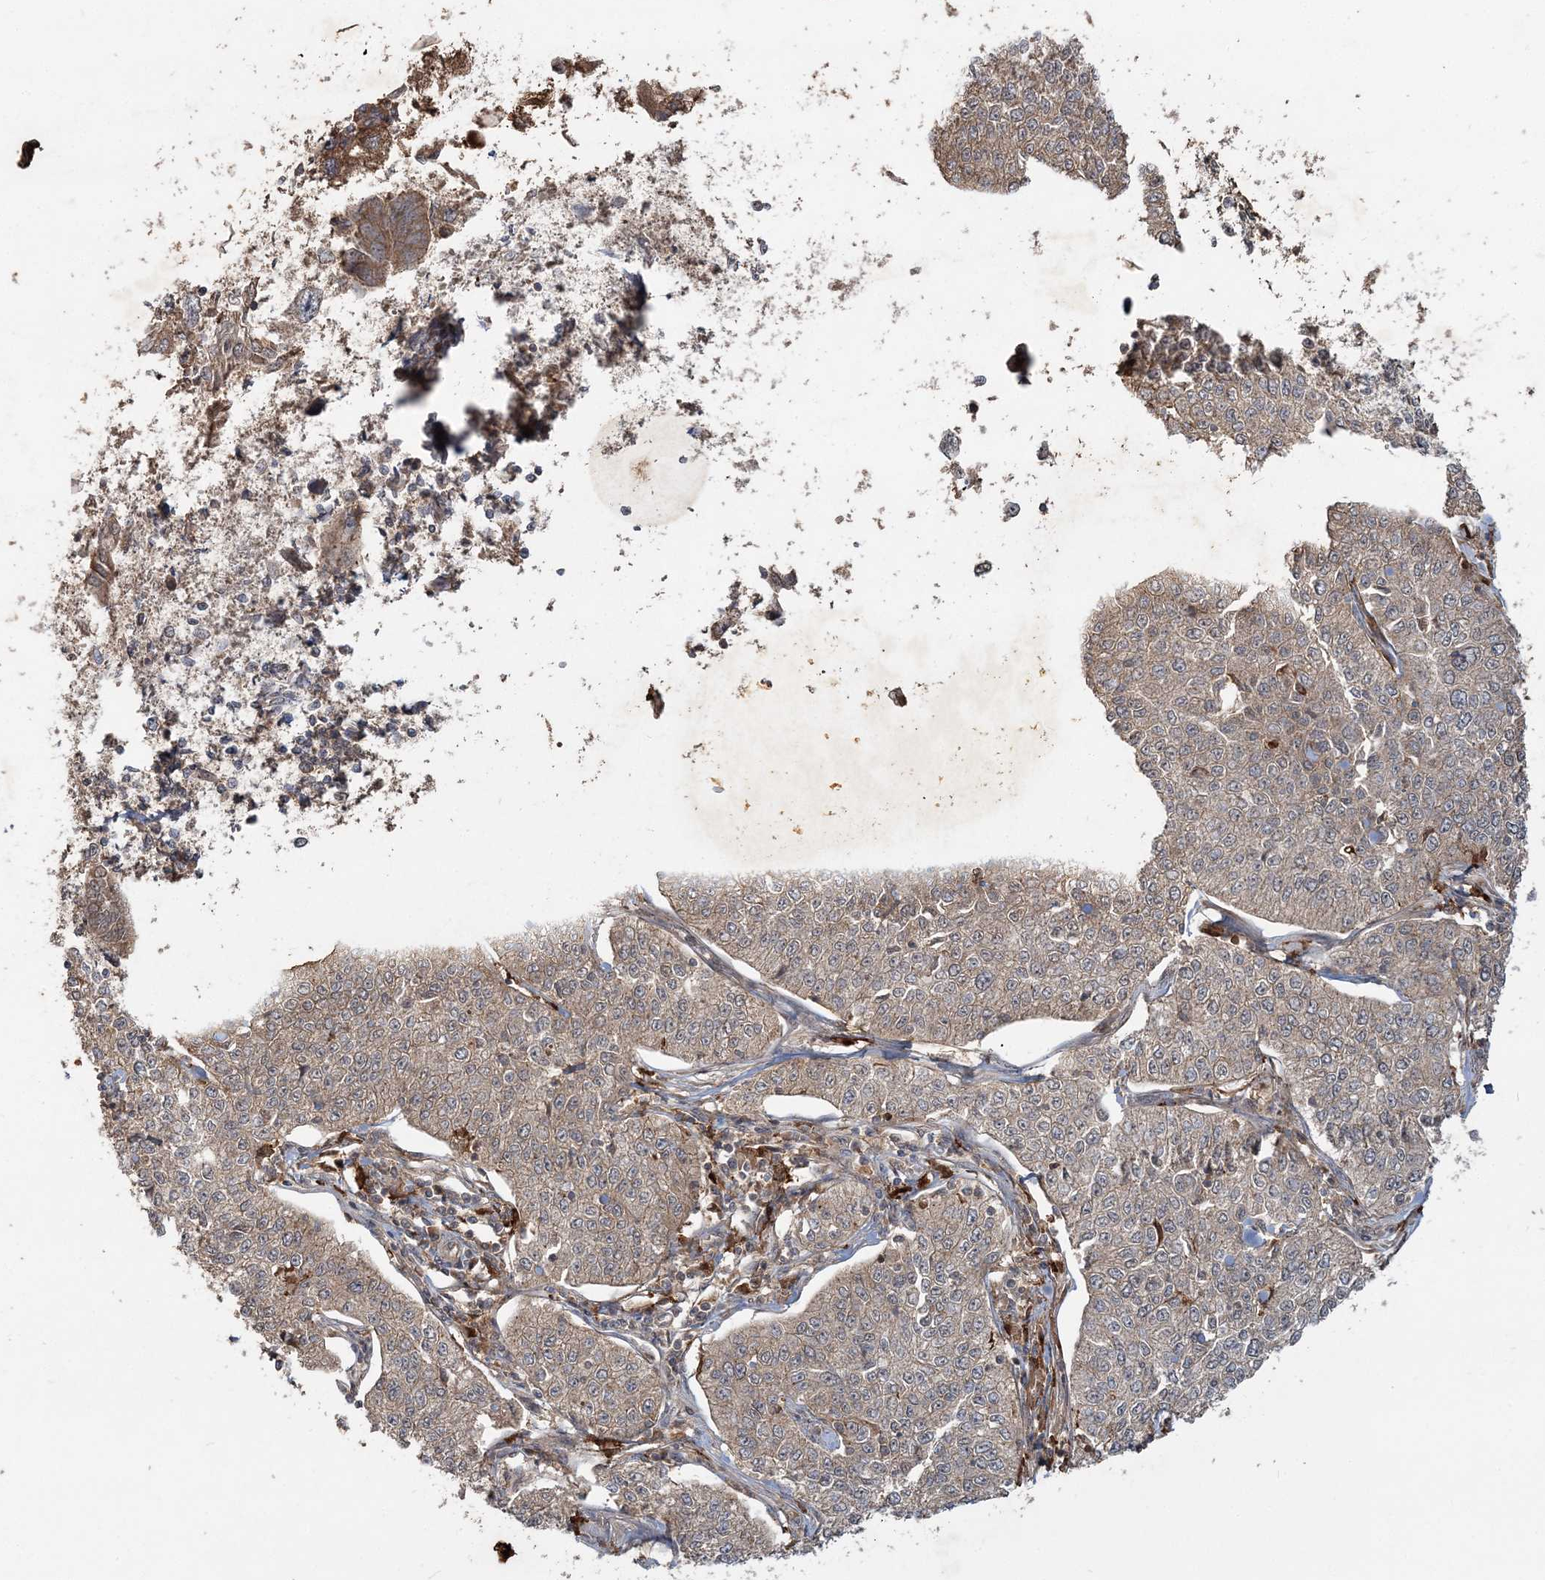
{"staining": {"intensity": "weak", "quantity": "25%-75%", "location": "cytoplasmic/membranous"}, "tissue": "cervical cancer", "cell_type": "Tumor cells", "image_type": "cancer", "snomed": [{"axis": "morphology", "description": "Squamous cell carcinoma, NOS"}, {"axis": "topography", "description": "Cervix"}], "caption": "The image exhibits immunohistochemical staining of squamous cell carcinoma (cervical). There is weak cytoplasmic/membranous positivity is appreciated in about 25%-75% of tumor cells. (brown staining indicates protein expression, while blue staining denotes nuclei).", "gene": "SPRY1", "patient": {"sex": "female", "age": 35}}